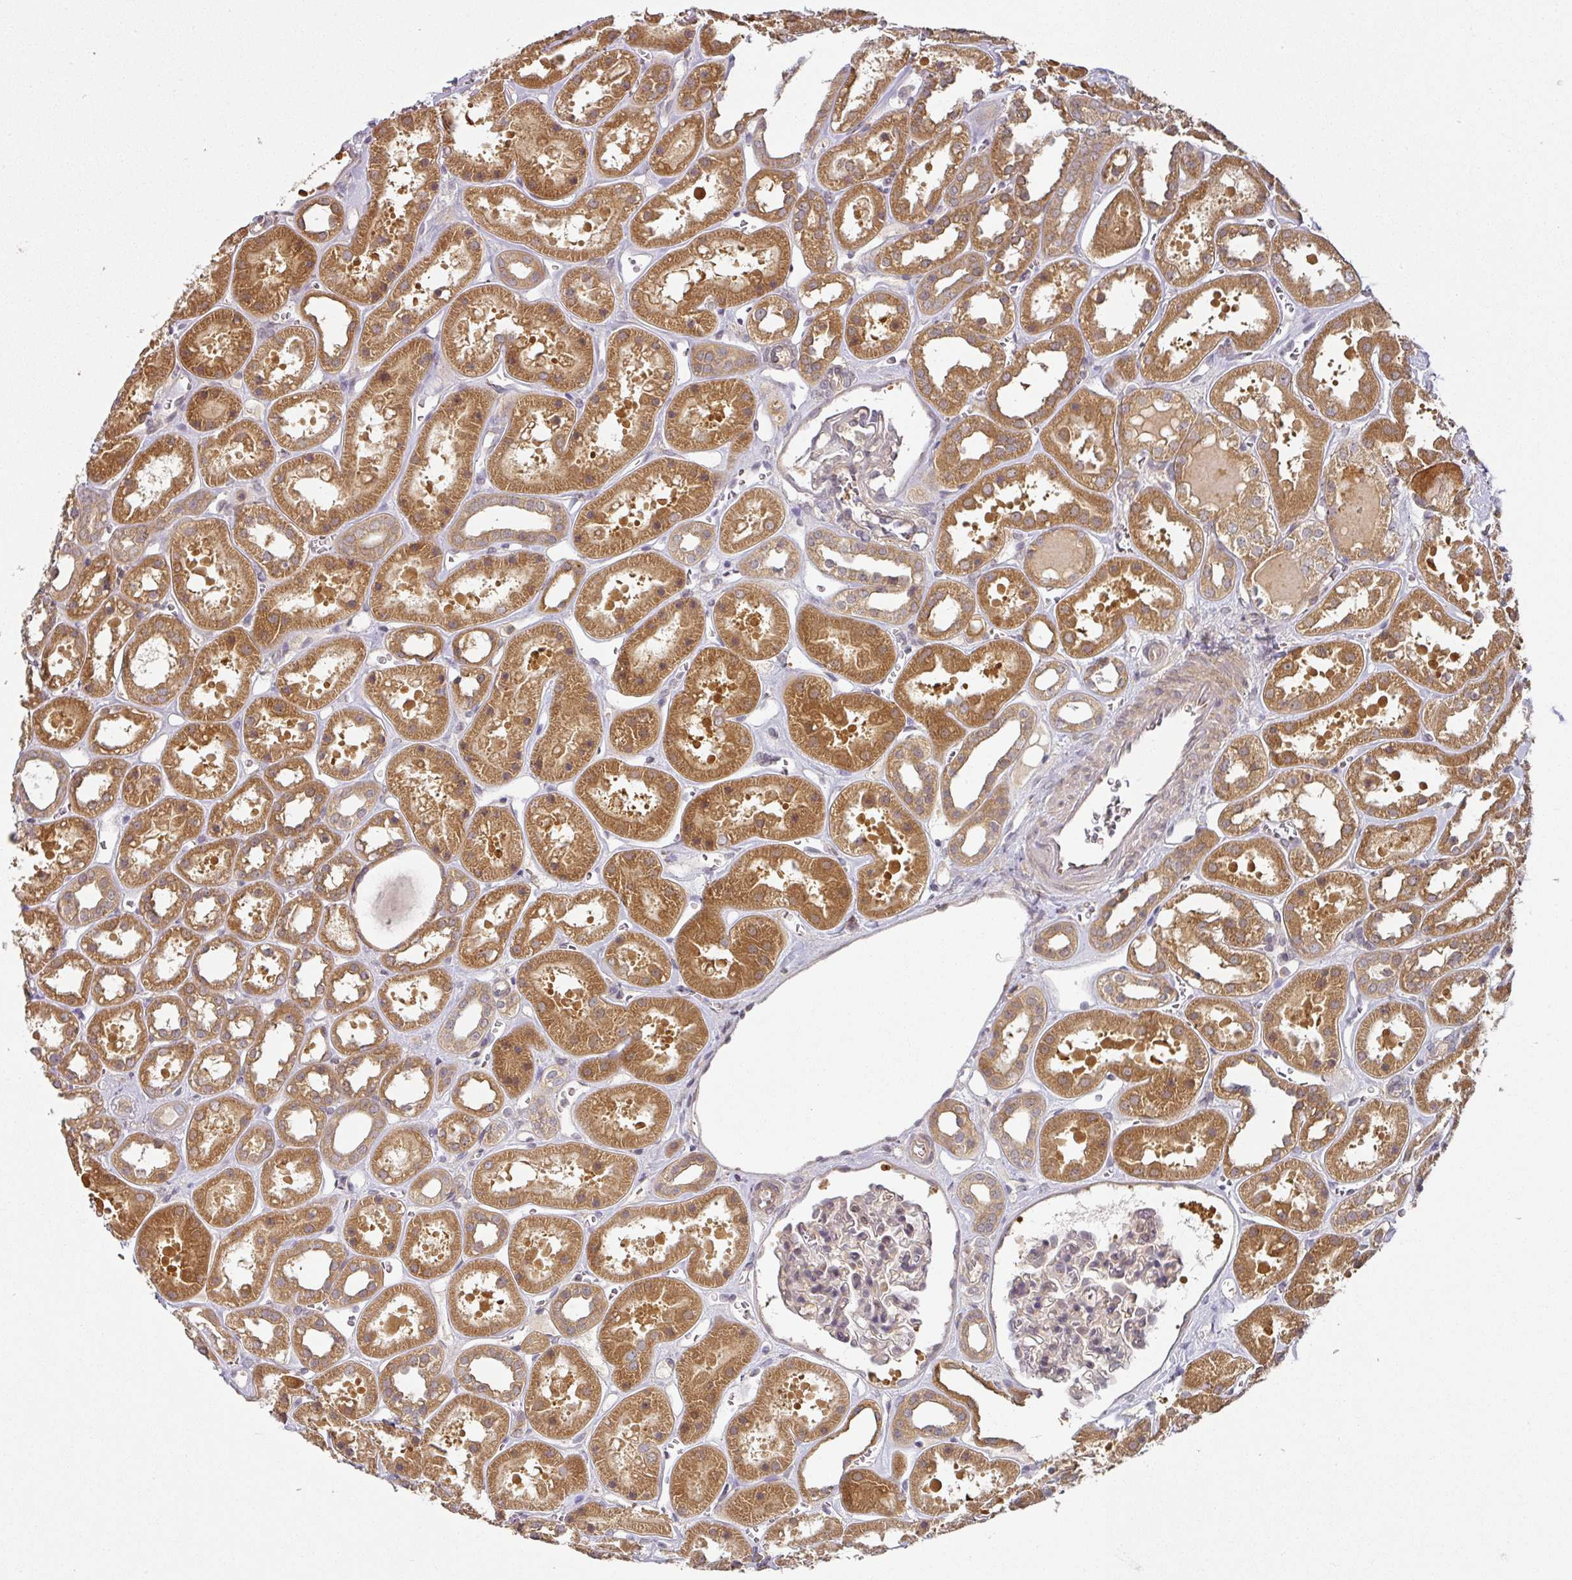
{"staining": {"intensity": "weak", "quantity": "25%-75%", "location": "cytoplasmic/membranous"}, "tissue": "kidney", "cell_type": "Cells in glomeruli", "image_type": "normal", "snomed": [{"axis": "morphology", "description": "Normal tissue, NOS"}, {"axis": "topography", "description": "Kidney"}], "caption": "Weak cytoplasmic/membranous protein staining is present in approximately 25%-75% of cells in glomeruli in kidney.", "gene": "MAP2K2", "patient": {"sex": "female", "age": 41}}